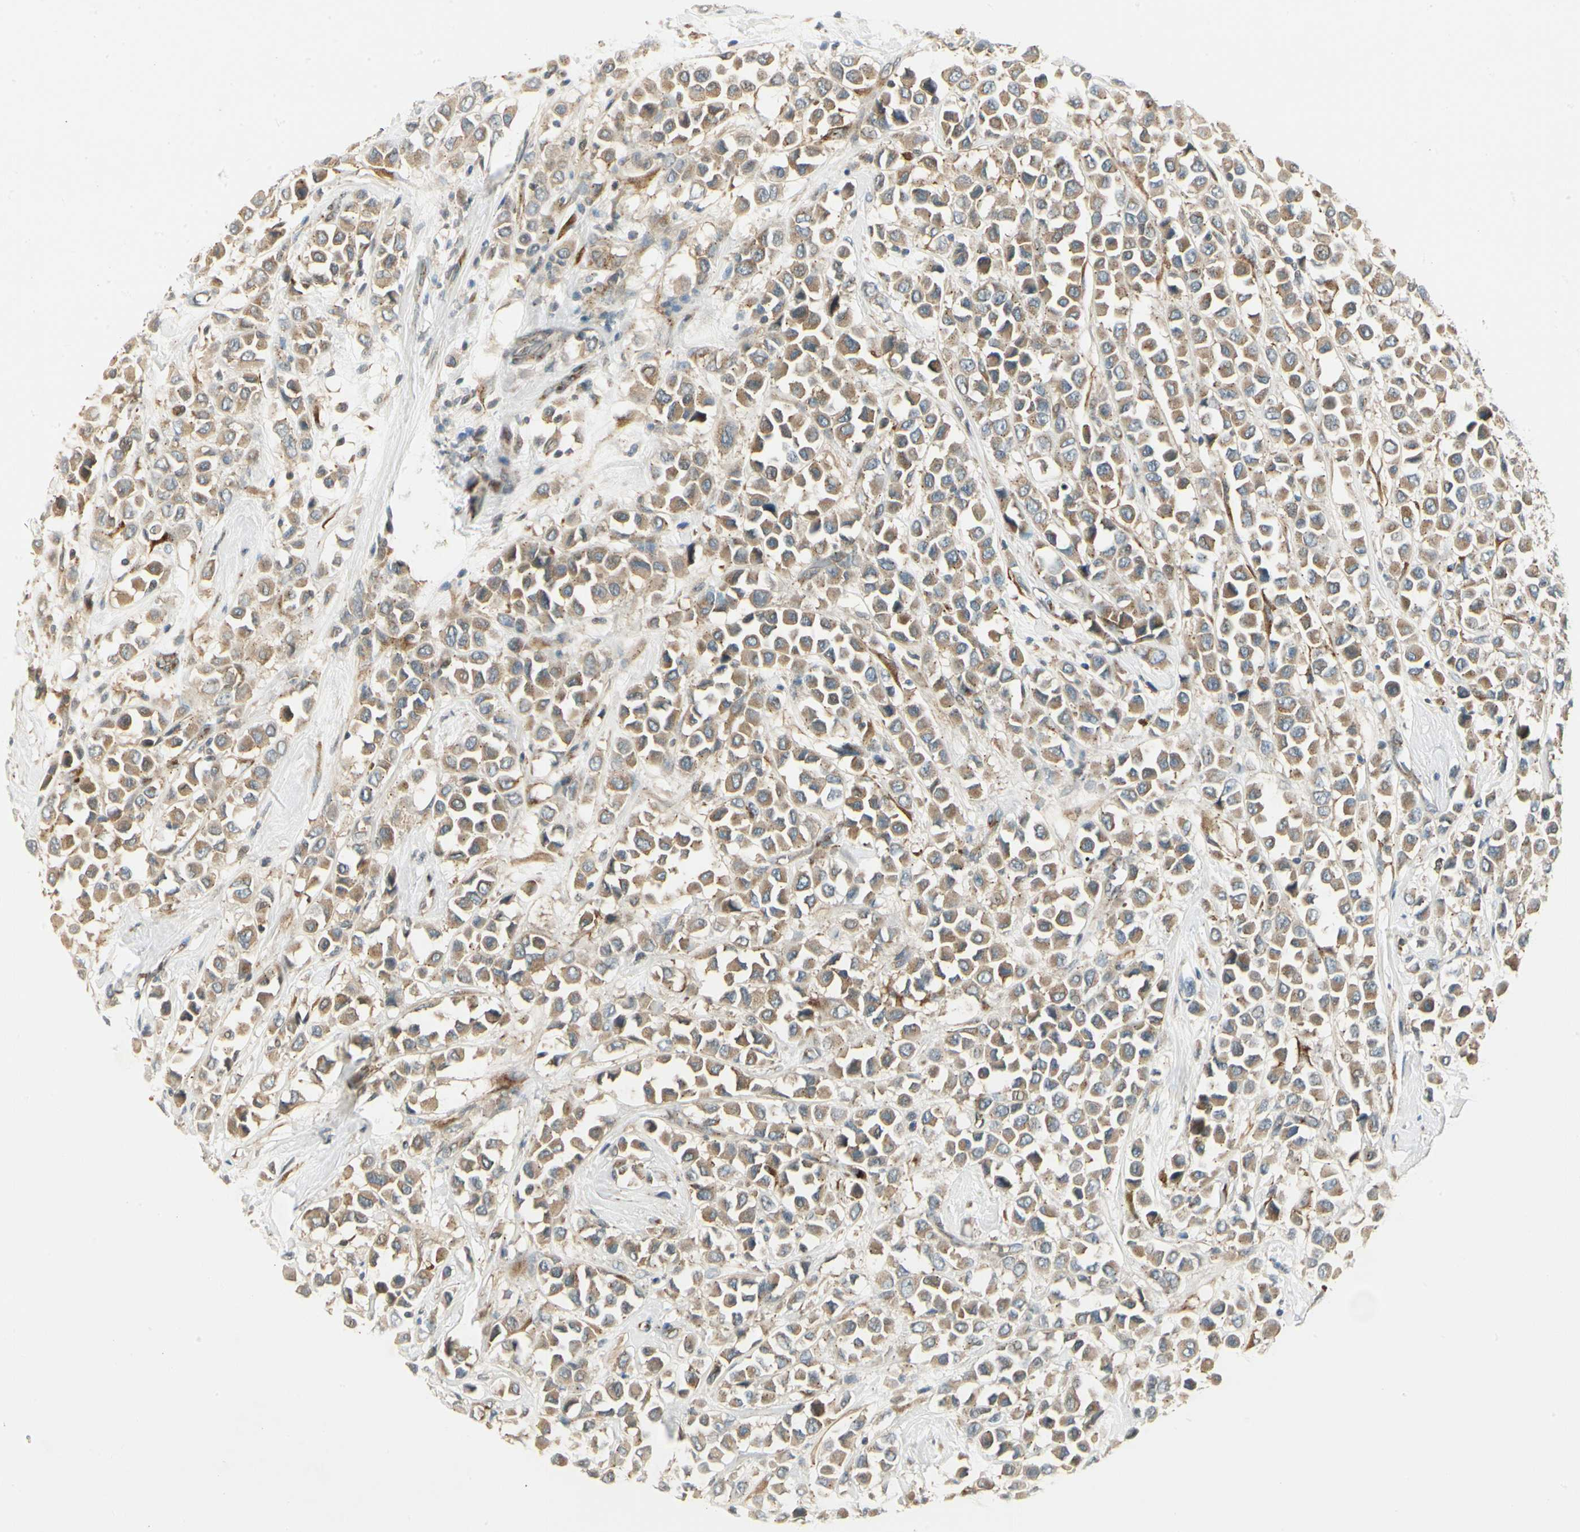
{"staining": {"intensity": "moderate", "quantity": ">75%", "location": "cytoplasmic/membranous"}, "tissue": "breast cancer", "cell_type": "Tumor cells", "image_type": "cancer", "snomed": [{"axis": "morphology", "description": "Duct carcinoma"}, {"axis": "topography", "description": "Breast"}], "caption": "Immunohistochemistry (DAB (3,3'-diaminobenzidine)) staining of human breast cancer (intraductal carcinoma) exhibits moderate cytoplasmic/membranous protein staining in approximately >75% of tumor cells. Using DAB (brown) and hematoxylin (blue) stains, captured at high magnification using brightfield microscopy.", "gene": "MANSC1", "patient": {"sex": "female", "age": 61}}